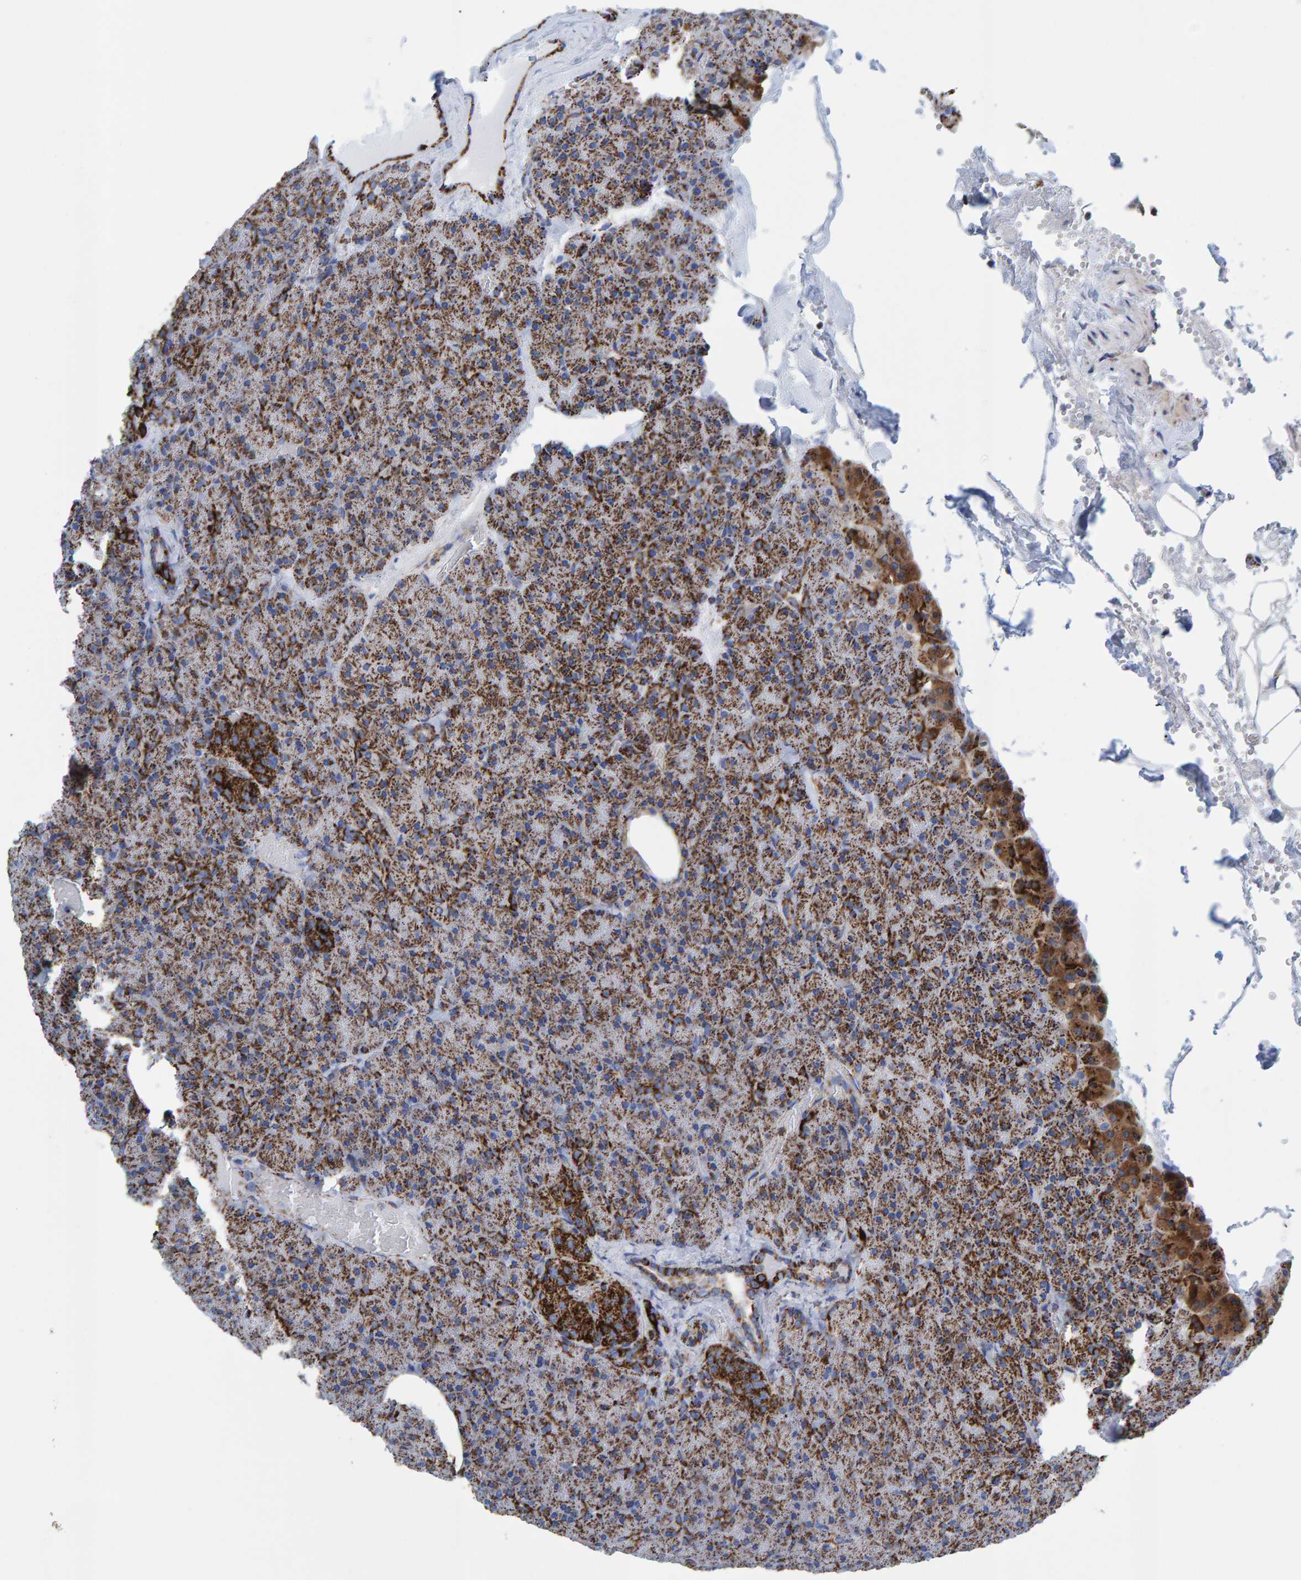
{"staining": {"intensity": "moderate", "quantity": ">75%", "location": "cytoplasmic/membranous"}, "tissue": "pancreas", "cell_type": "Exocrine glandular cells", "image_type": "normal", "snomed": [{"axis": "morphology", "description": "Normal tissue, NOS"}, {"axis": "morphology", "description": "Carcinoid, malignant, NOS"}, {"axis": "topography", "description": "Pancreas"}], "caption": "About >75% of exocrine glandular cells in unremarkable human pancreas display moderate cytoplasmic/membranous protein staining as visualized by brown immunohistochemical staining.", "gene": "ENSG00000262660", "patient": {"sex": "female", "age": 35}}